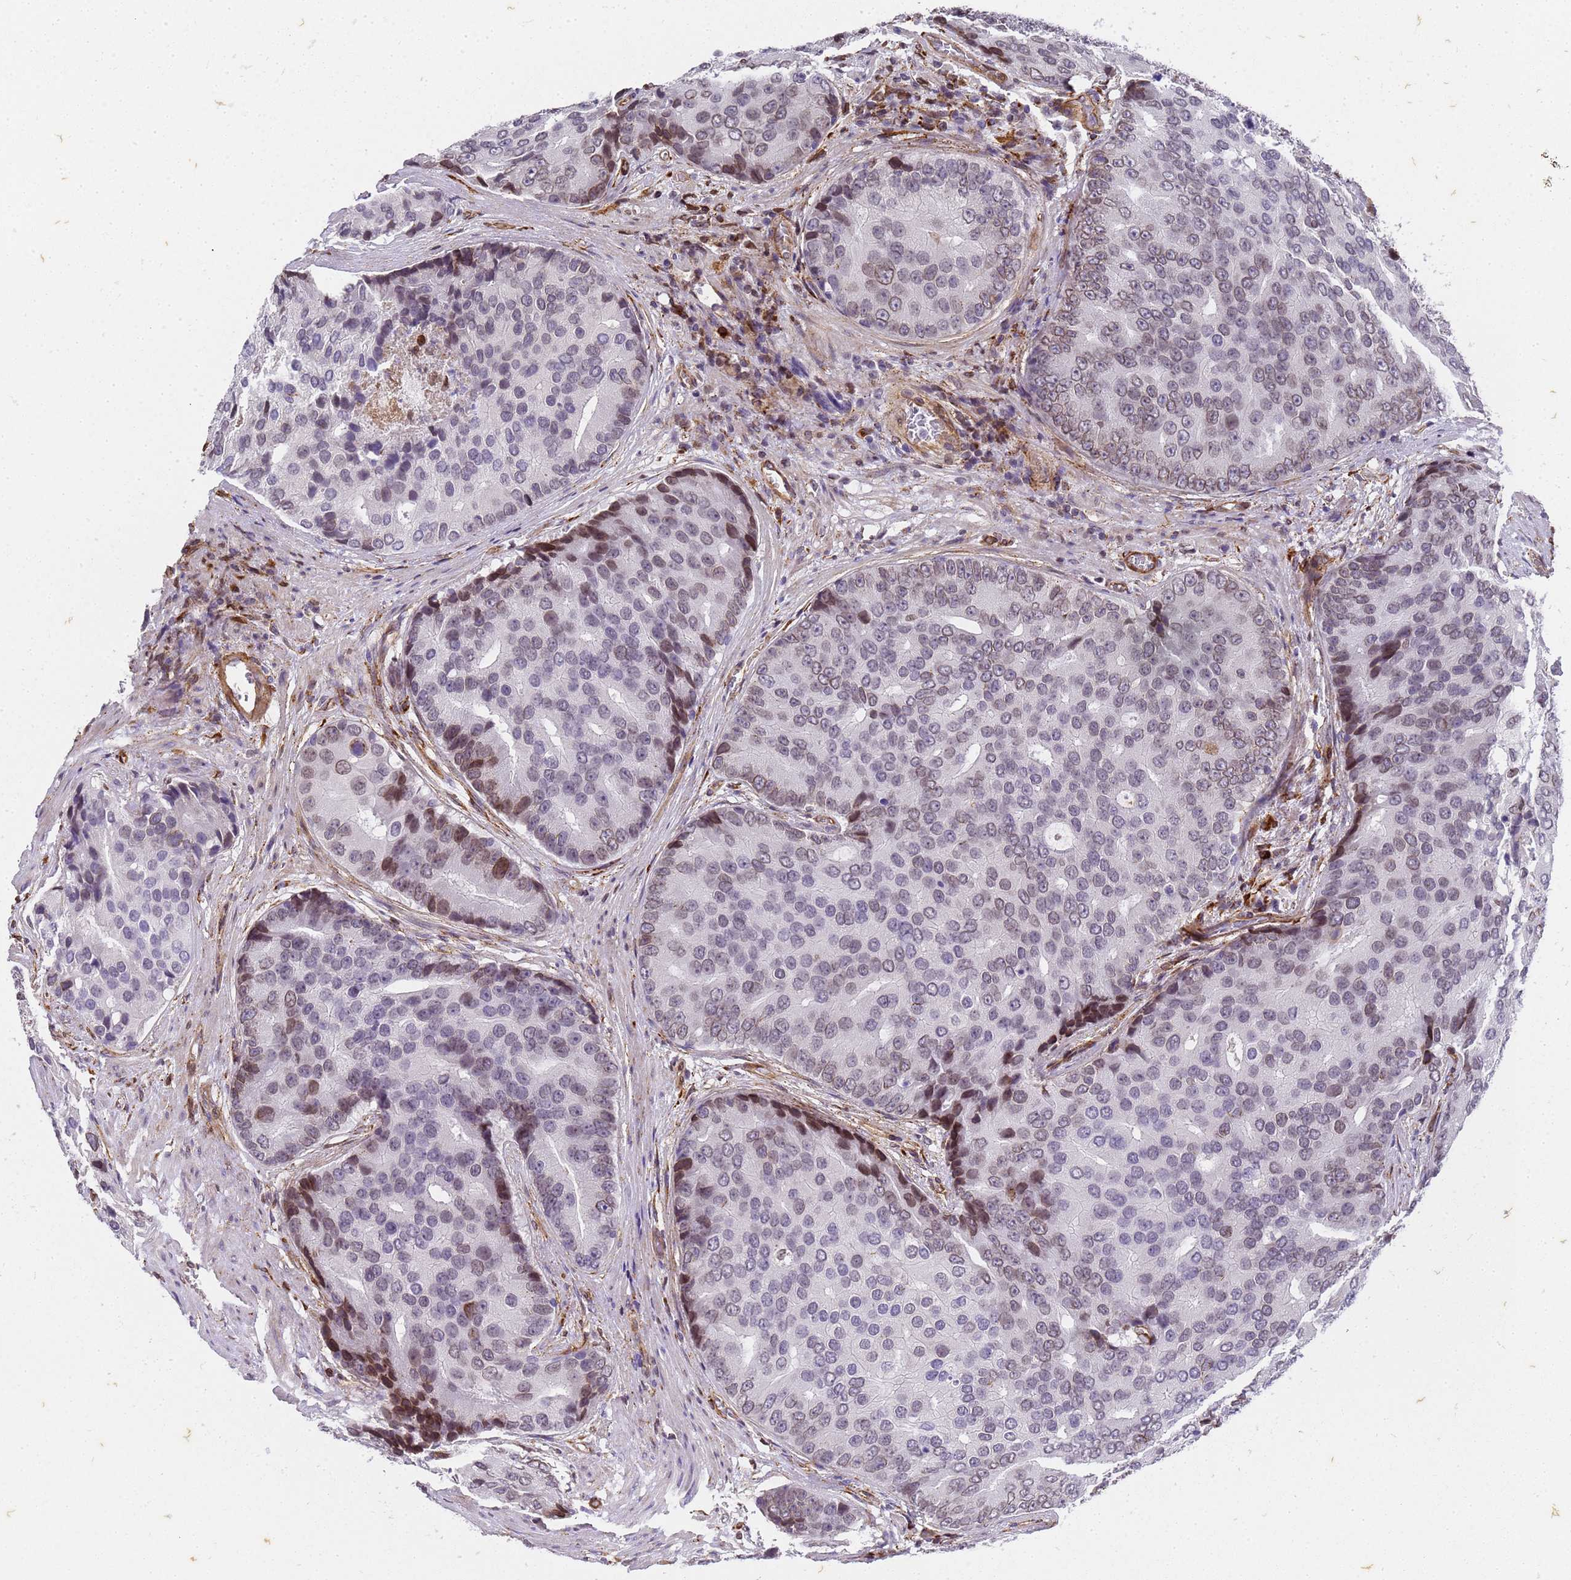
{"staining": {"intensity": "weak", "quantity": "<25%", "location": "nuclear"}, "tissue": "prostate cancer", "cell_type": "Tumor cells", "image_type": "cancer", "snomed": [{"axis": "morphology", "description": "Adenocarcinoma, High grade"}, {"axis": "topography", "description": "Prostate"}], "caption": "IHC of human prostate cancer (adenocarcinoma (high-grade)) displays no positivity in tumor cells. (DAB immunohistochemistry (IHC), high magnification).", "gene": "IGFBP7", "patient": {"sex": "male", "age": 62}}